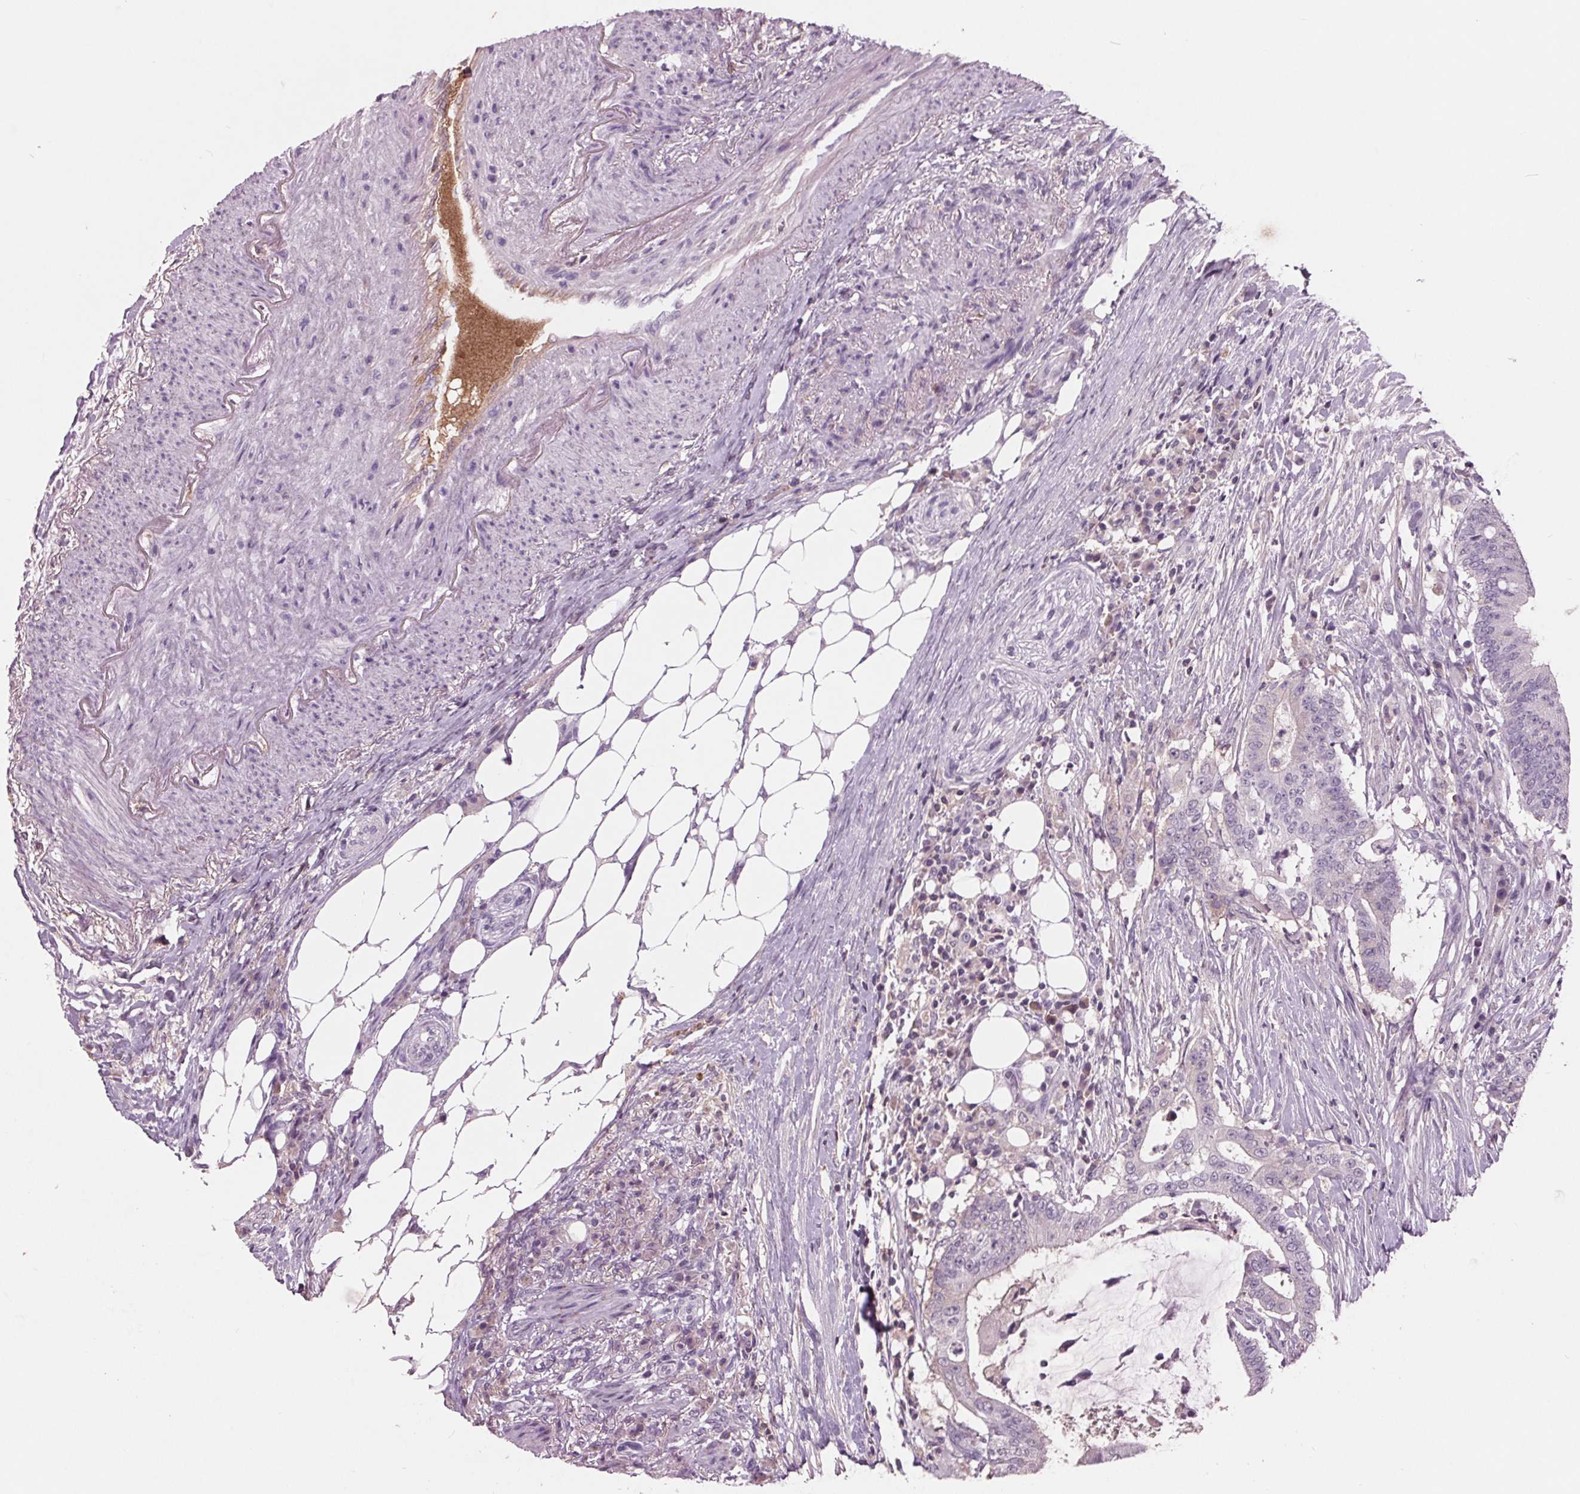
{"staining": {"intensity": "negative", "quantity": "none", "location": "none"}, "tissue": "colorectal cancer", "cell_type": "Tumor cells", "image_type": "cancer", "snomed": [{"axis": "morphology", "description": "Adenocarcinoma, NOS"}, {"axis": "topography", "description": "Colon"}], "caption": "Micrograph shows no protein positivity in tumor cells of colorectal cancer tissue.", "gene": "C6", "patient": {"sex": "female", "age": 43}}